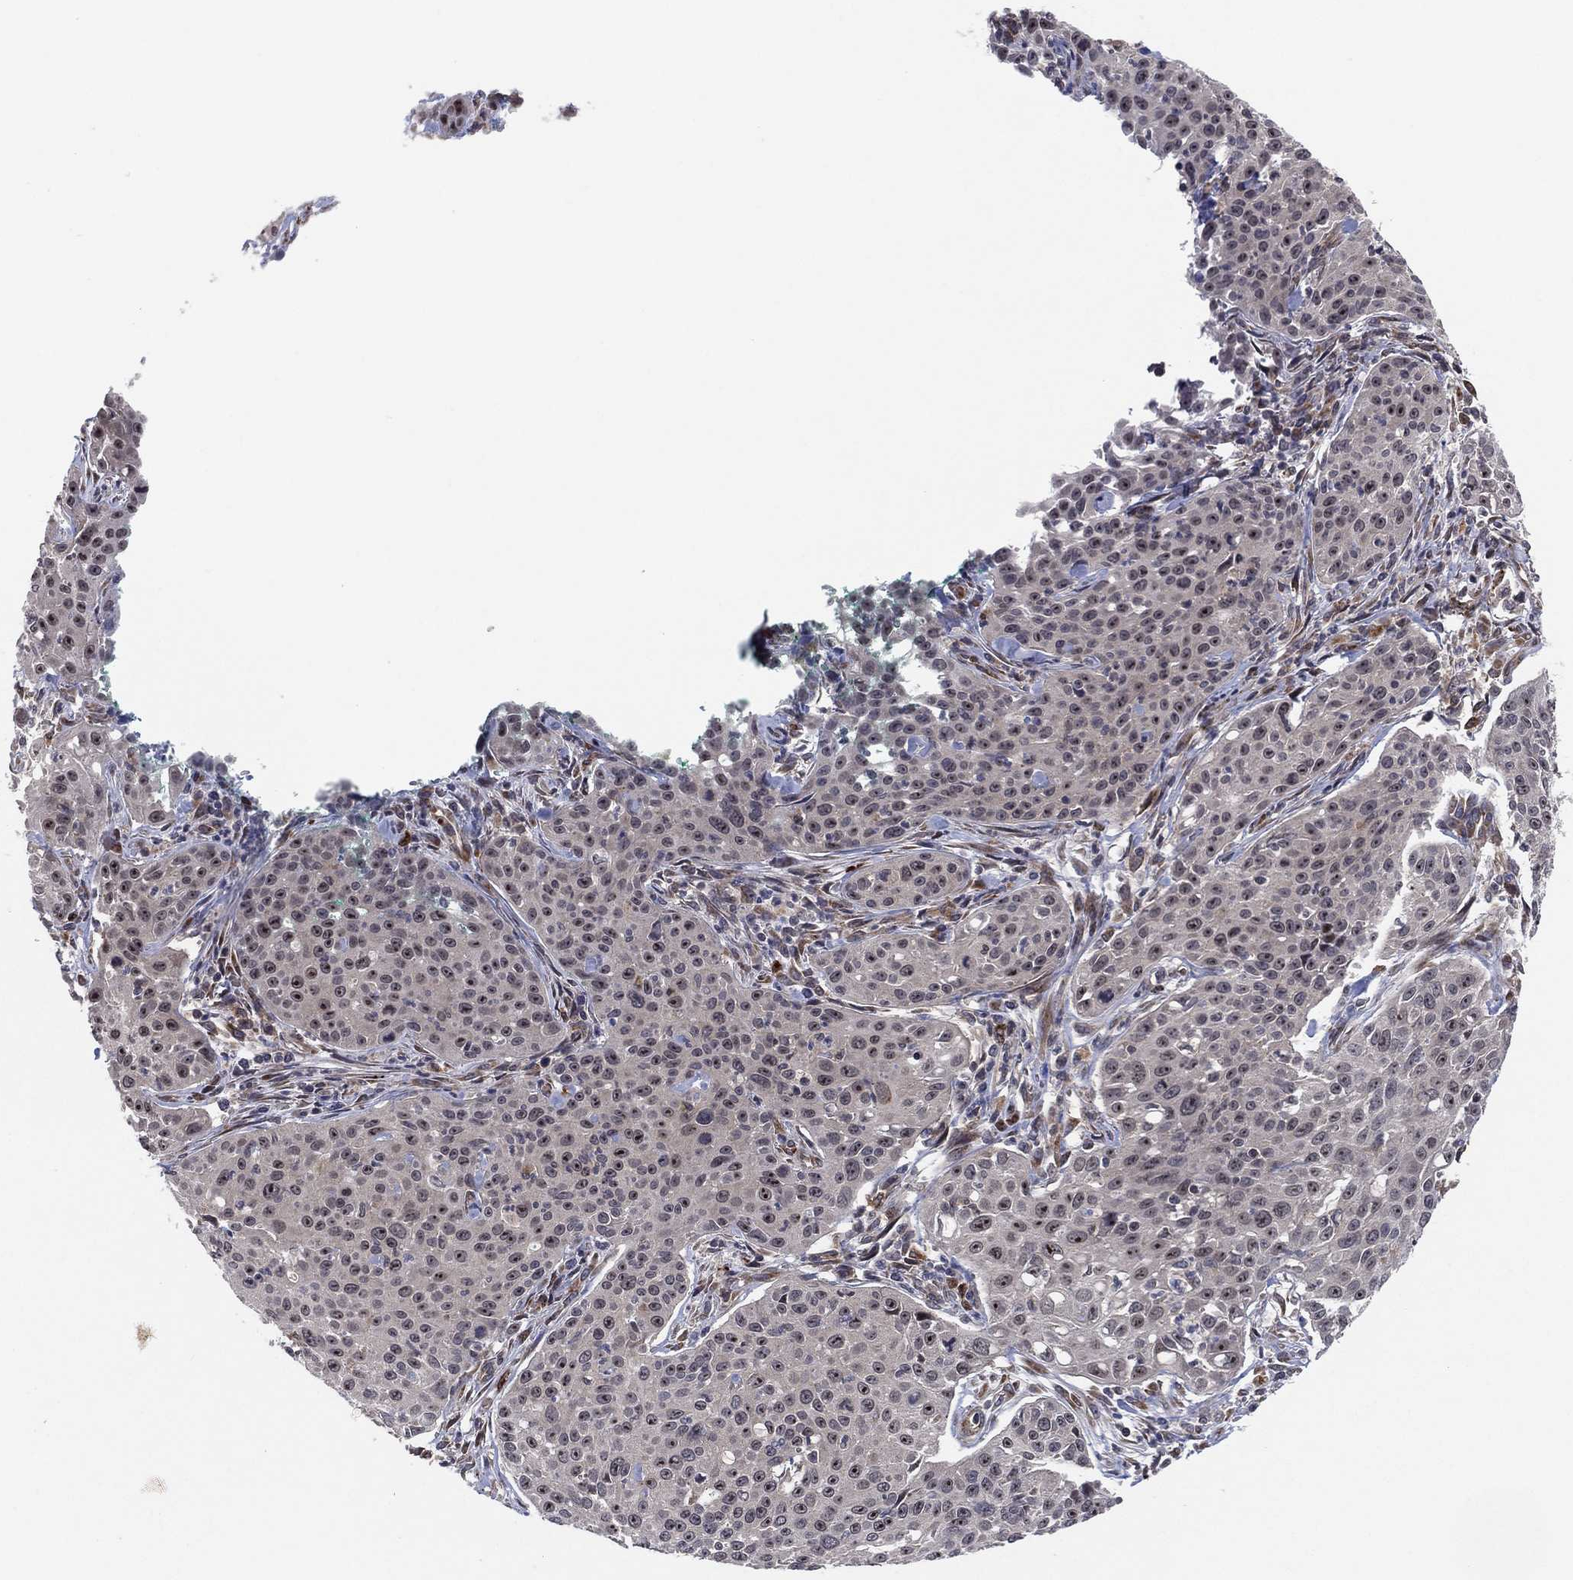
{"staining": {"intensity": "weak", "quantity": "25%-75%", "location": "nuclear"}, "tissue": "cervical cancer", "cell_type": "Tumor cells", "image_type": "cancer", "snomed": [{"axis": "morphology", "description": "Squamous cell carcinoma, NOS"}, {"axis": "topography", "description": "Cervix"}], "caption": "Immunohistochemistry (DAB) staining of human cervical squamous cell carcinoma demonstrates weak nuclear protein positivity in about 25%-75% of tumor cells.", "gene": "FAM104A", "patient": {"sex": "female", "age": 26}}